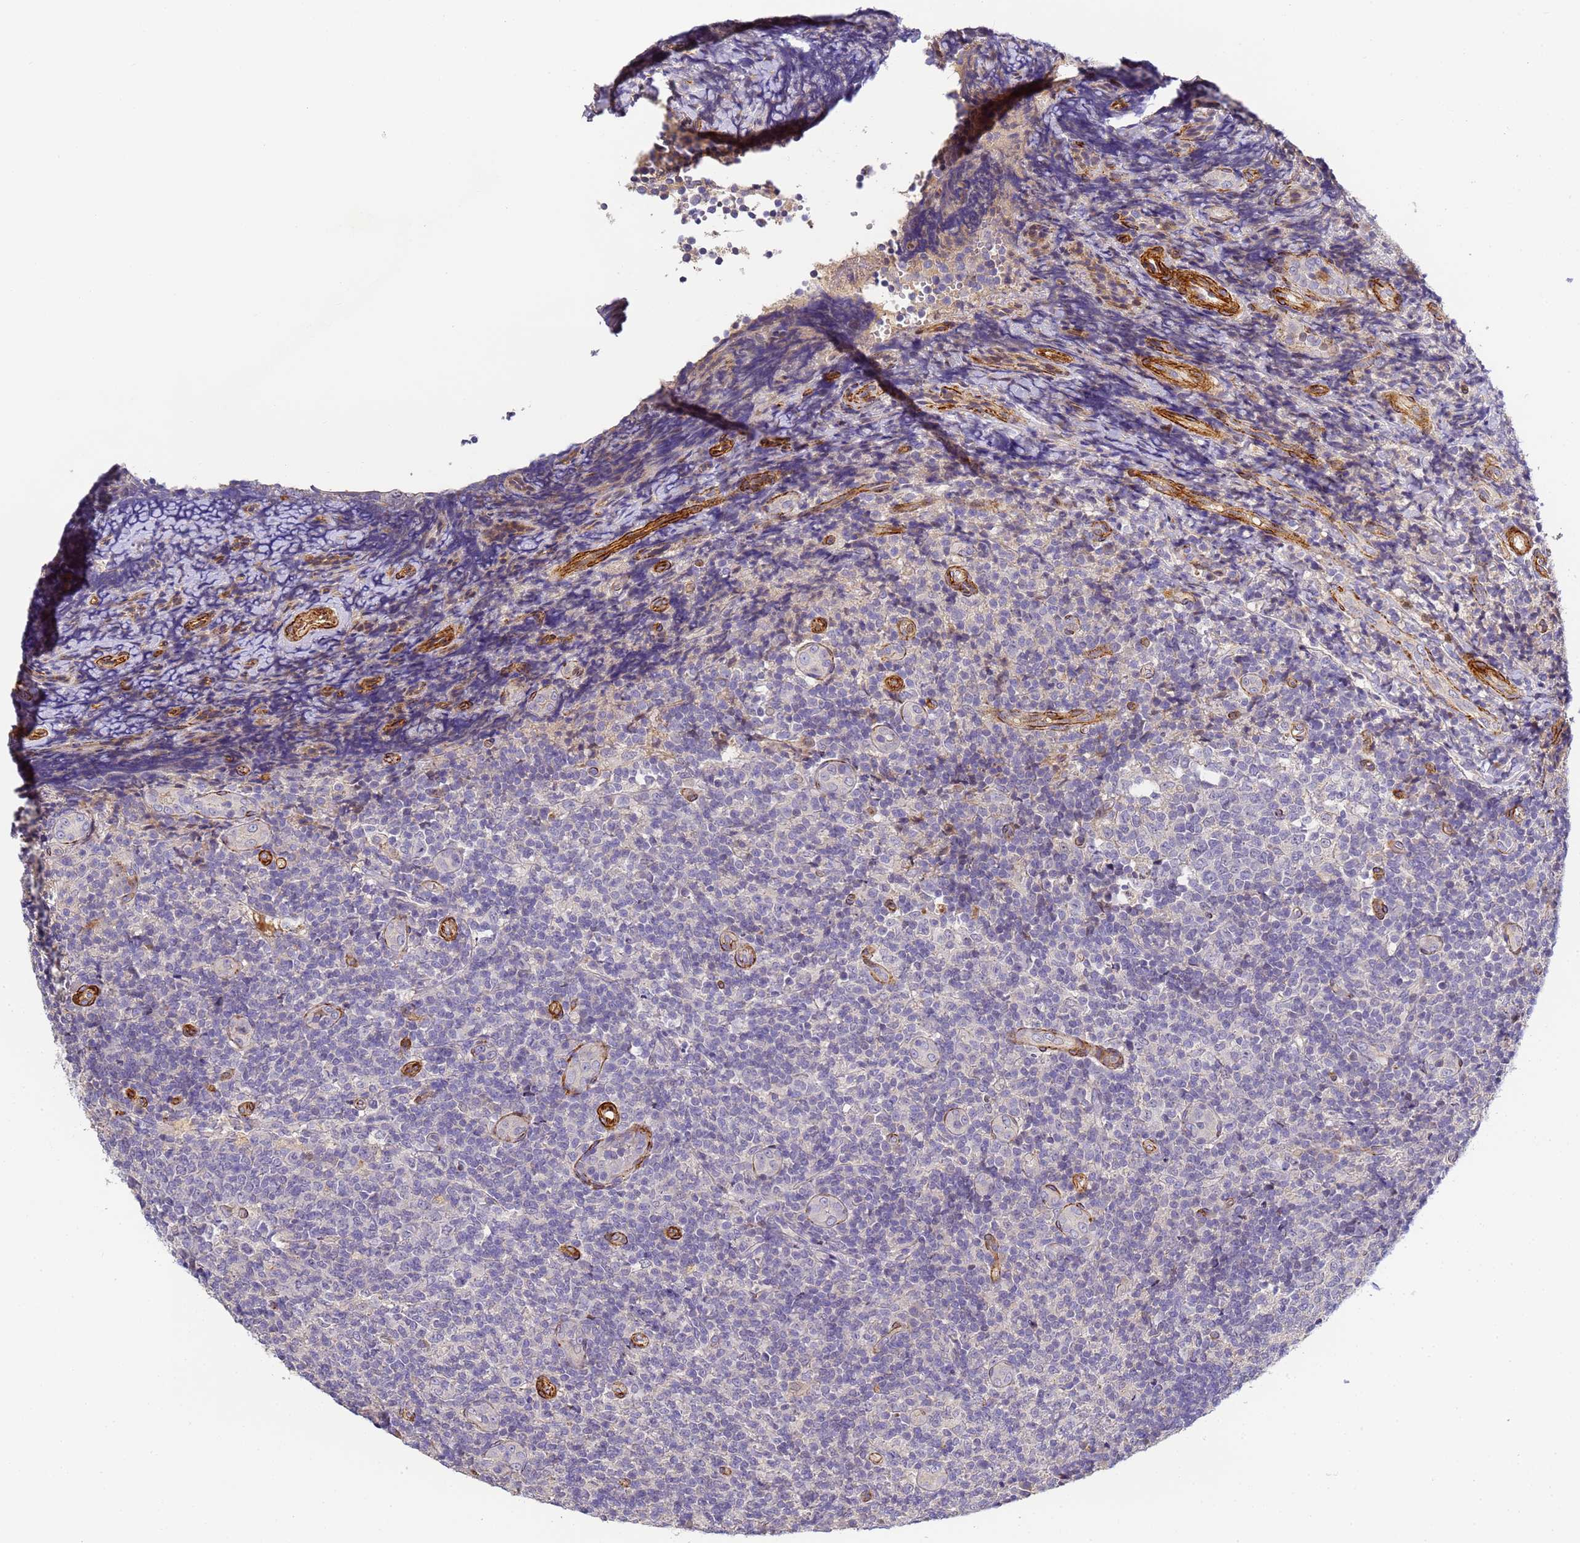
{"staining": {"intensity": "negative", "quantity": "none", "location": "none"}, "tissue": "tonsil", "cell_type": "Germinal center cells", "image_type": "normal", "snomed": [{"axis": "morphology", "description": "Normal tissue, NOS"}, {"axis": "topography", "description": "Tonsil"}], "caption": "The histopathology image shows no staining of germinal center cells in benign tonsil. The staining was performed using DAB (3,3'-diaminobenzidine) to visualize the protein expression in brown, while the nuclei were stained in blue with hematoxylin (Magnification: 20x).", "gene": "CFHR1", "patient": {"sex": "female", "age": 19}}